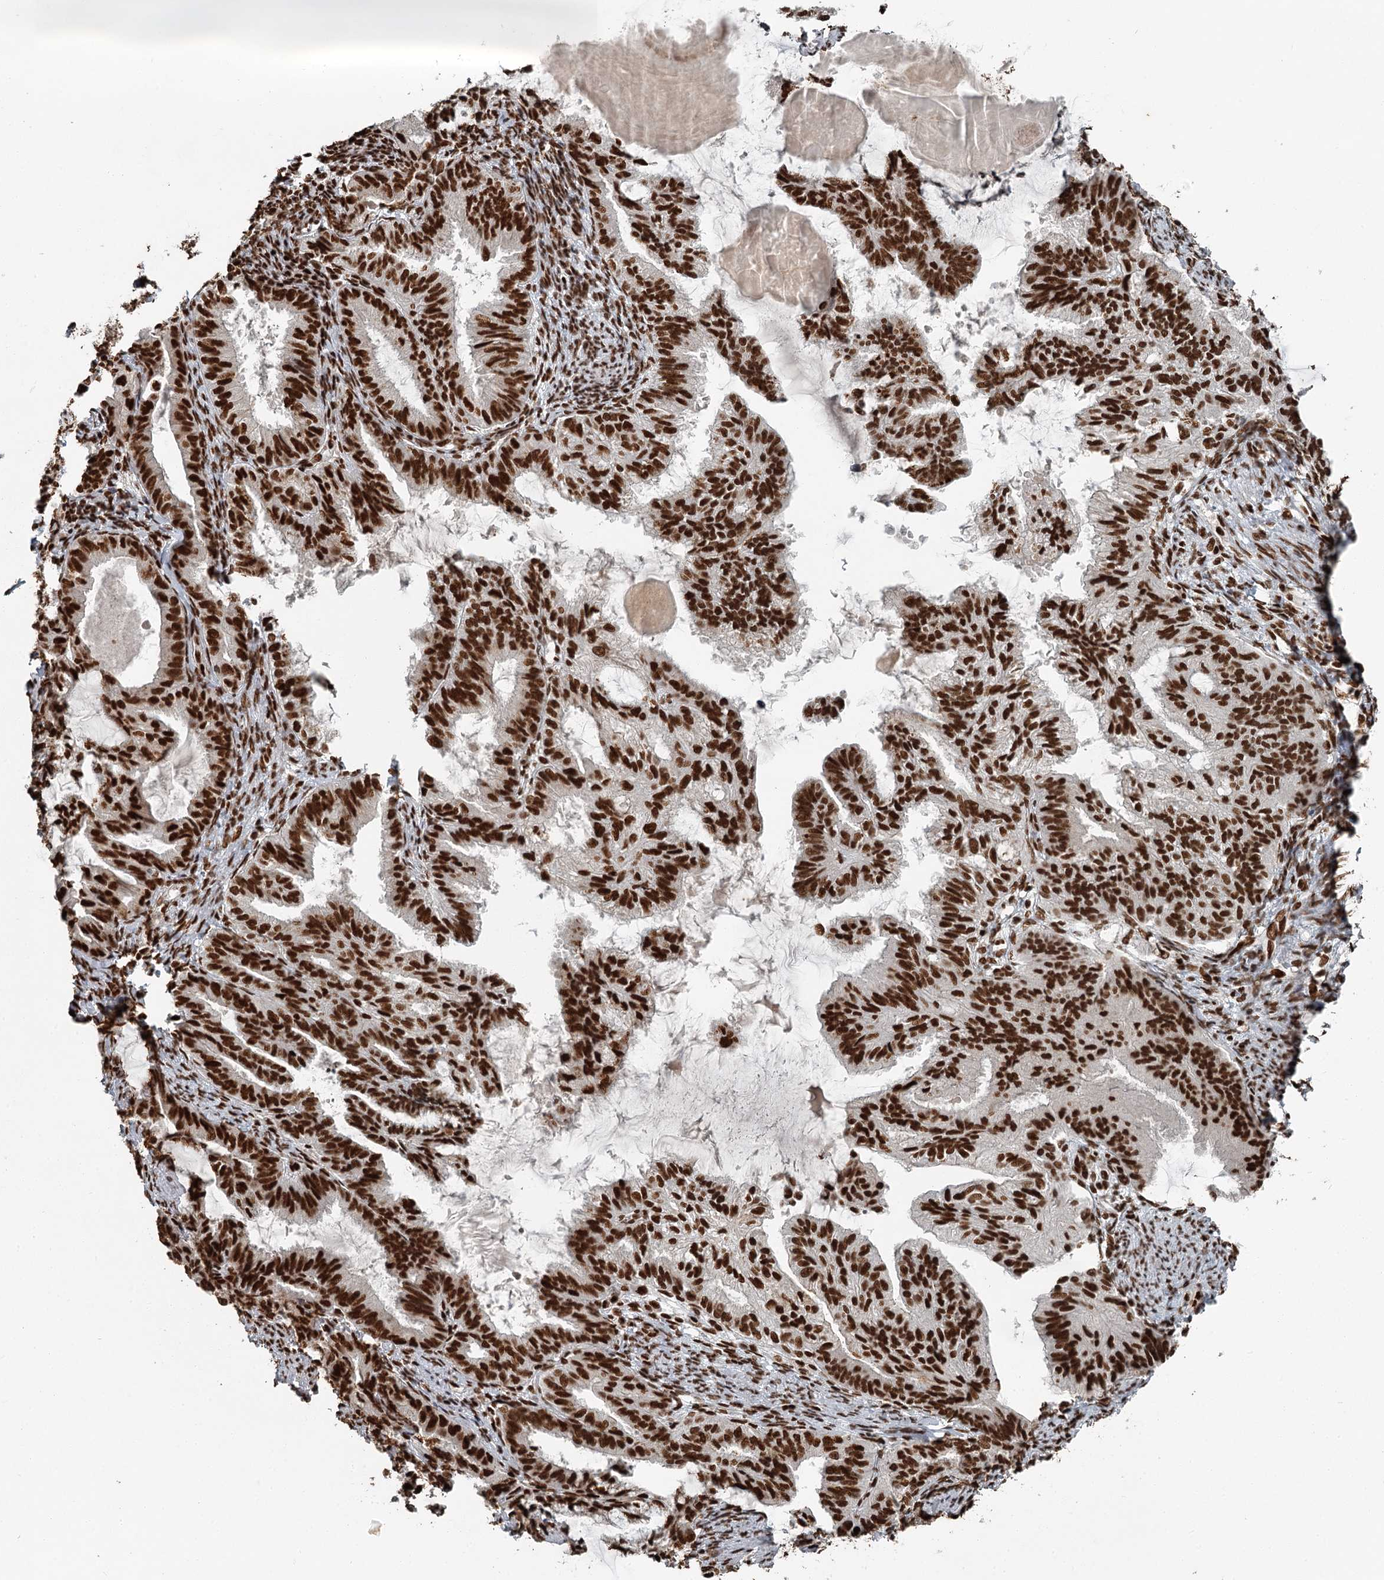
{"staining": {"intensity": "strong", "quantity": ">75%", "location": "nuclear"}, "tissue": "endometrial cancer", "cell_type": "Tumor cells", "image_type": "cancer", "snomed": [{"axis": "morphology", "description": "Adenocarcinoma, NOS"}, {"axis": "topography", "description": "Endometrium"}], "caption": "High-power microscopy captured an immunohistochemistry histopathology image of endometrial cancer, revealing strong nuclear positivity in about >75% of tumor cells.", "gene": "RBBP7", "patient": {"sex": "female", "age": 86}}